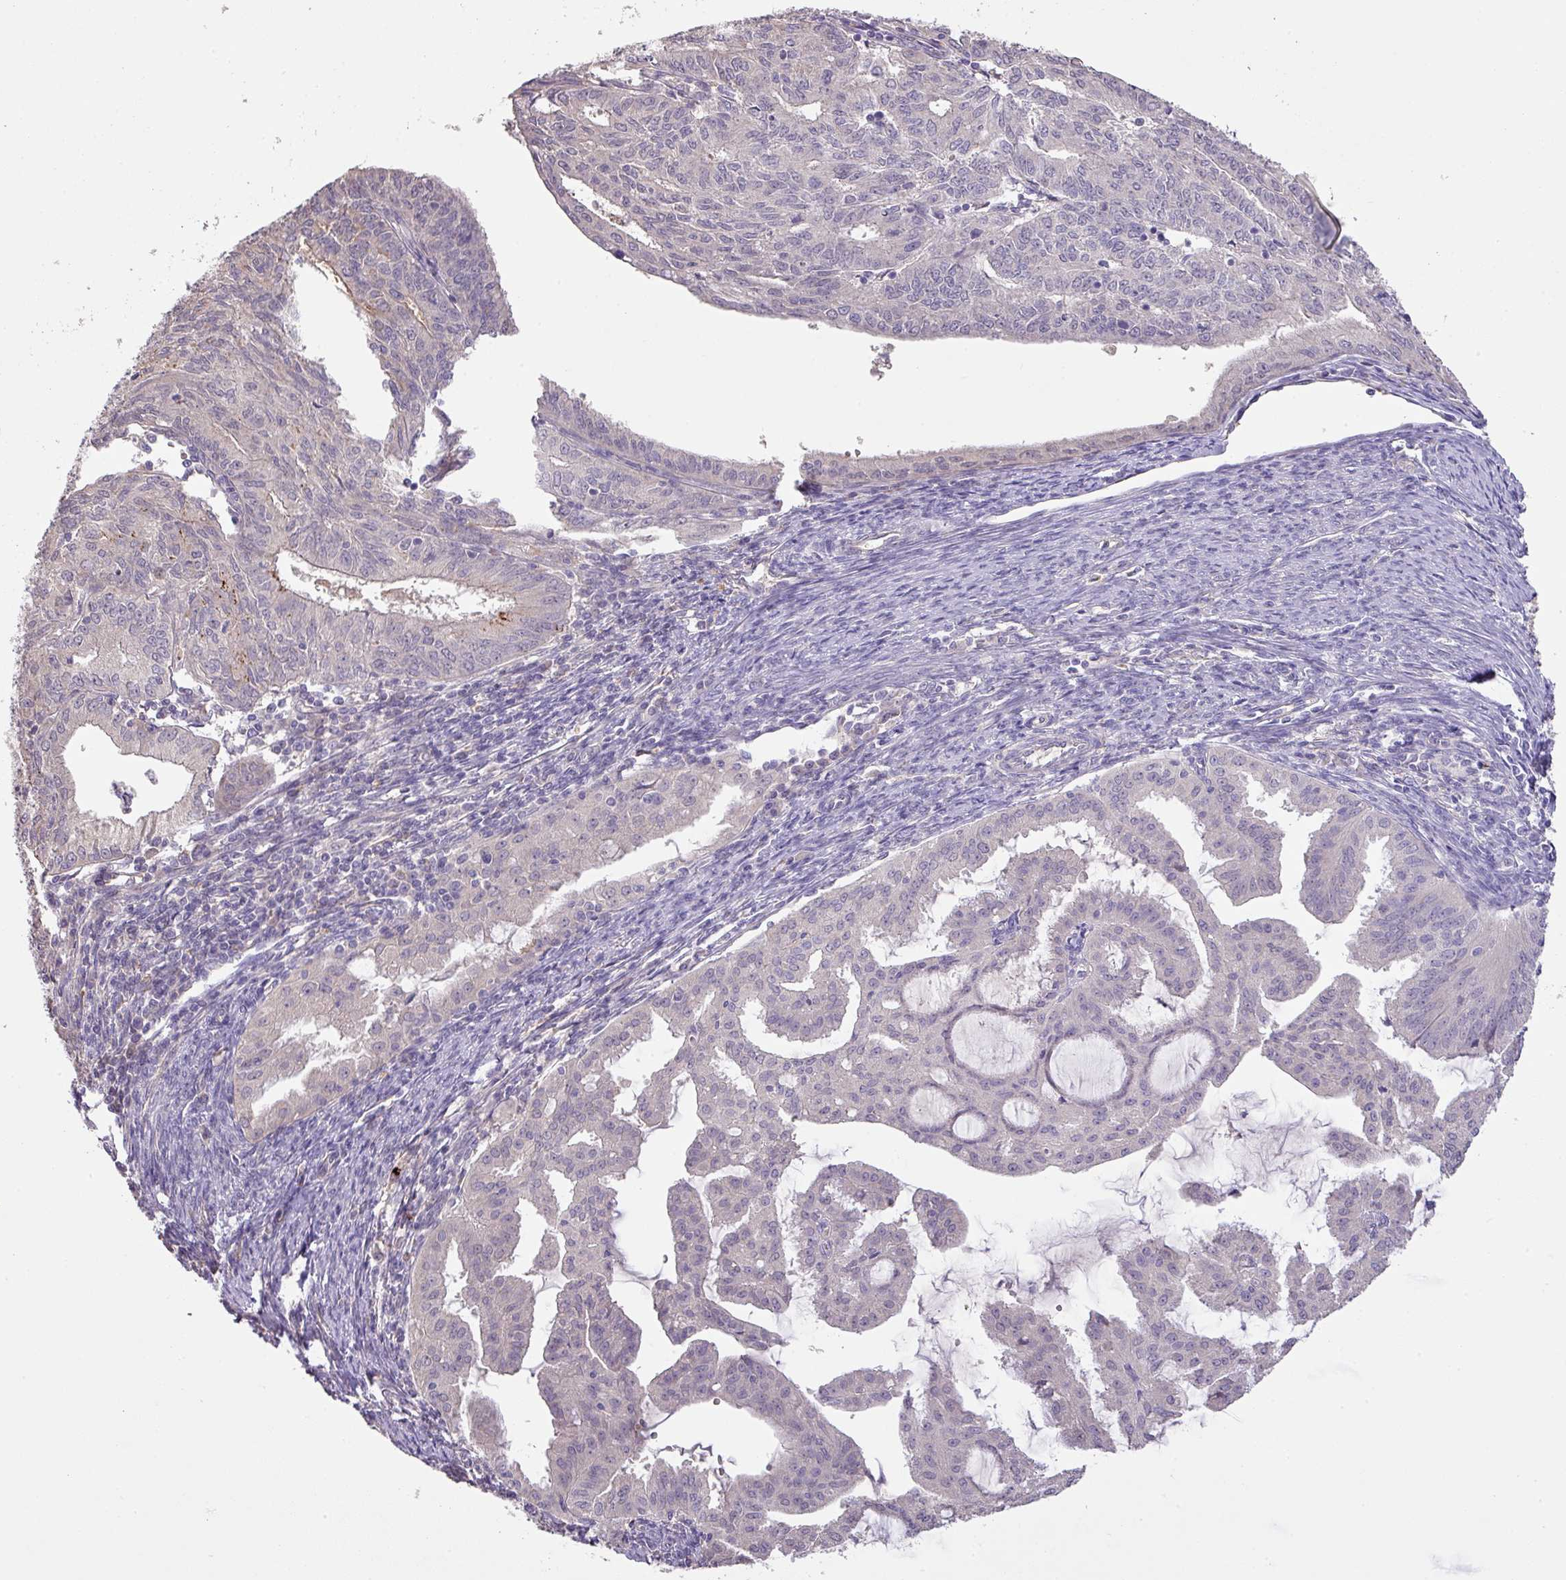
{"staining": {"intensity": "negative", "quantity": "none", "location": "none"}, "tissue": "endometrial cancer", "cell_type": "Tumor cells", "image_type": "cancer", "snomed": [{"axis": "morphology", "description": "Adenocarcinoma, NOS"}, {"axis": "topography", "description": "Endometrium"}], "caption": "Tumor cells are negative for protein expression in human endometrial cancer.", "gene": "PRADC1", "patient": {"sex": "female", "age": 70}}